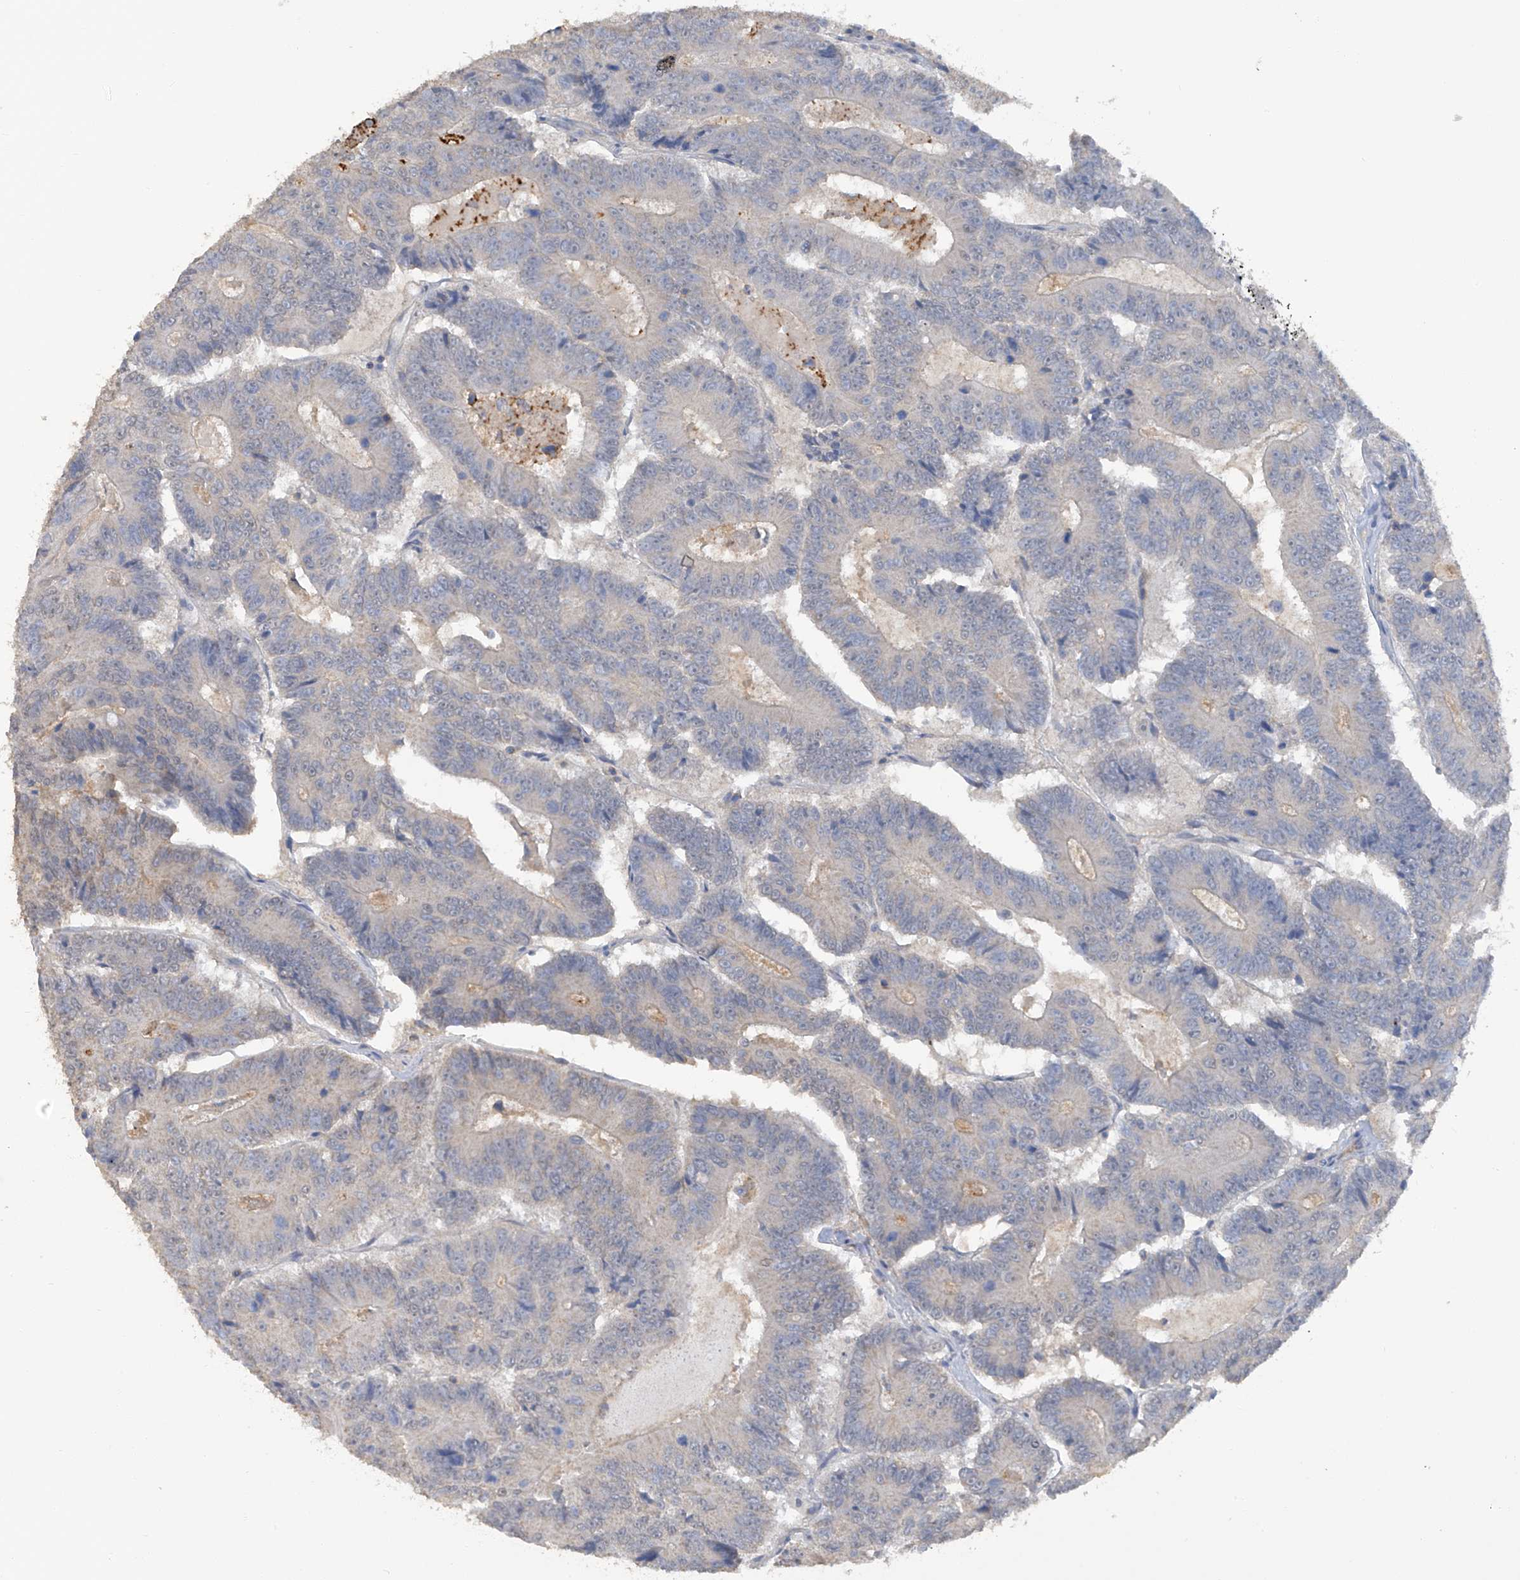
{"staining": {"intensity": "negative", "quantity": "none", "location": "none"}, "tissue": "colorectal cancer", "cell_type": "Tumor cells", "image_type": "cancer", "snomed": [{"axis": "morphology", "description": "Adenocarcinoma, NOS"}, {"axis": "topography", "description": "Colon"}], "caption": "Immunohistochemistry photomicrograph of colorectal adenocarcinoma stained for a protein (brown), which exhibits no expression in tumor cells.", "gene": "HAS3", "patient": {"sex": "male", "age": 83}}